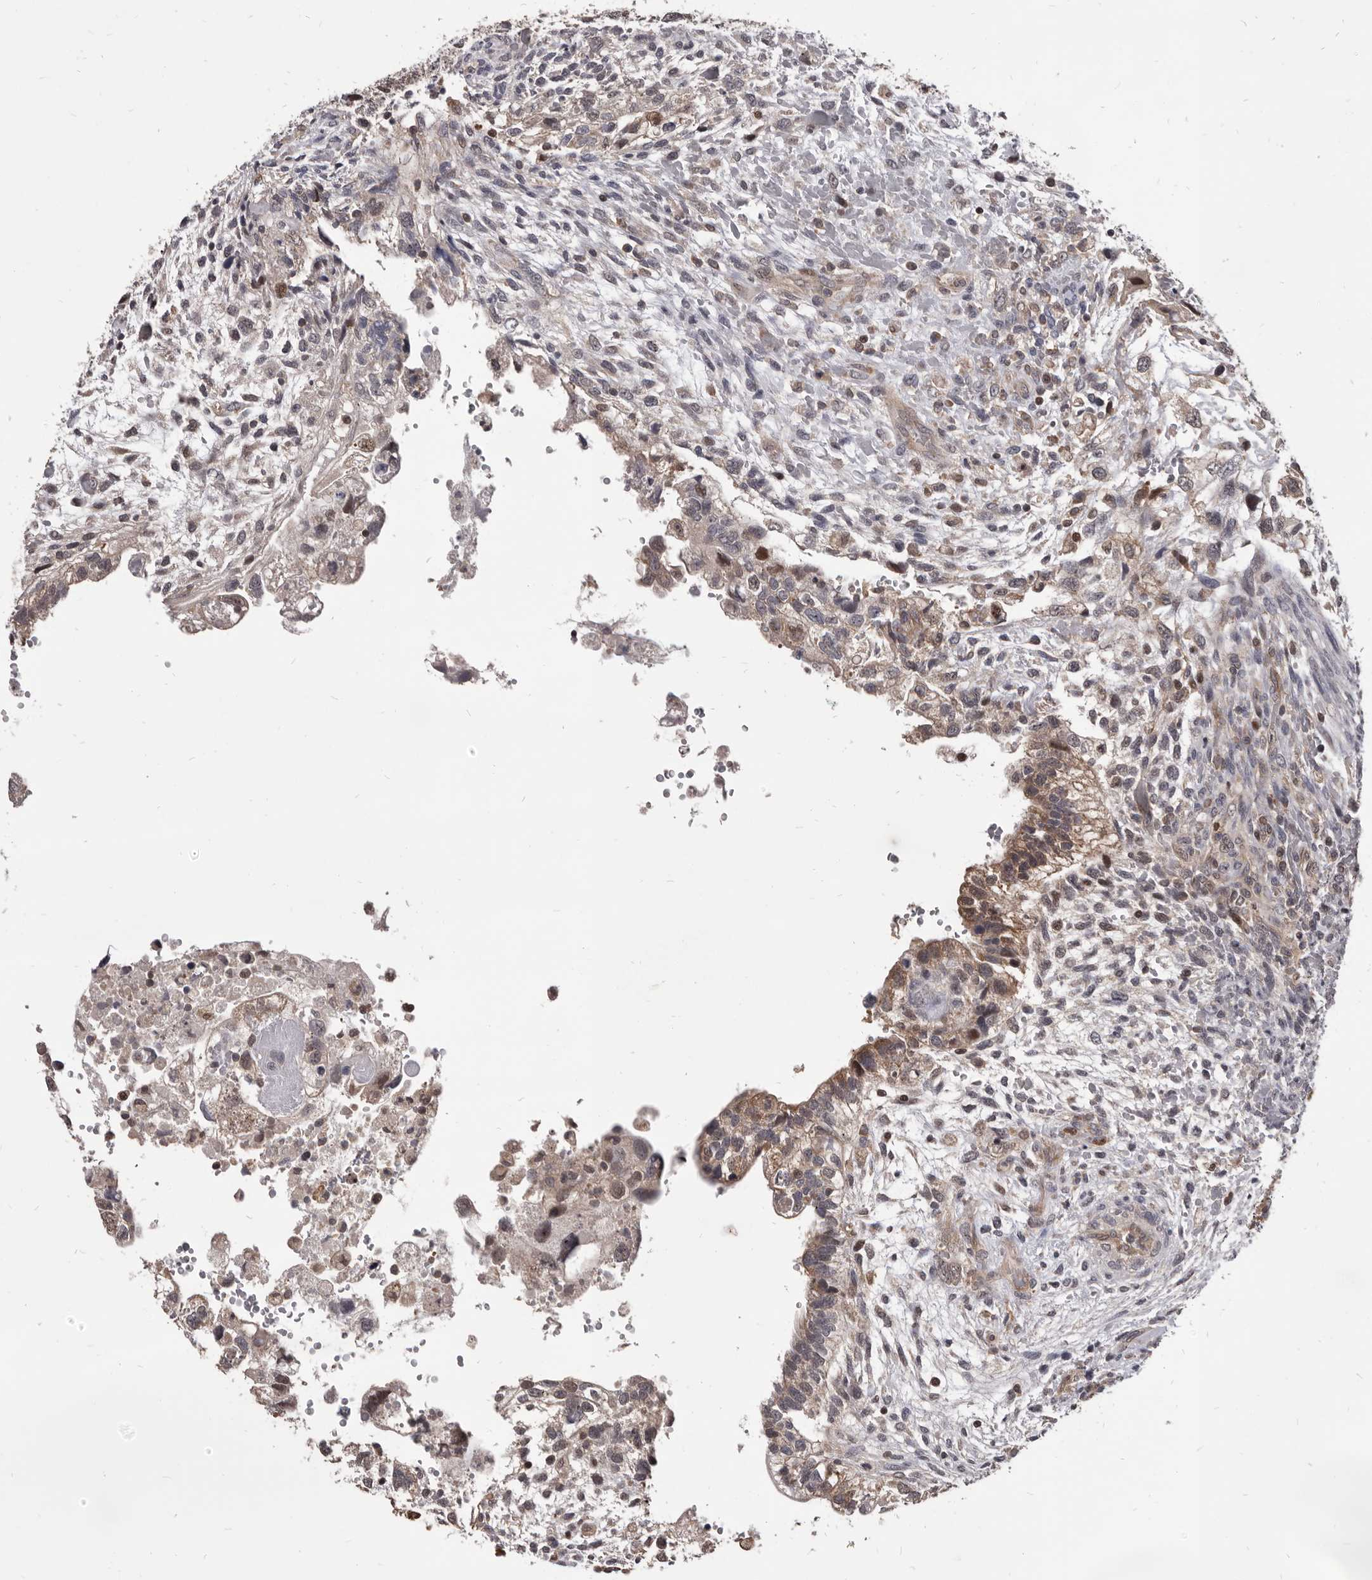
{"staining": {"intensity": "moderate", "quantity": "<25%", "location": "cytoplasmic/membranous,nuclear"}, "tissue": "testis cancer", "cell_type": "Tumor cells", "image_type": "cancer", "snomed": [{"axis": "morphology", "description": "Carcinoma, Embryonal, NOS"}, {"axis": "topography", "description": "Testis"}], "caption": "Tumor cells show low levels of moderate cytoplasmic/membranous and nuclear positivity in approximately <25% of cells in embryonal carcinoma (testis). The staining is performed using DAB (3,3'-diaminobenzidine) brown chromogen to label protein expression. The nuclei are counter-stained blue using hematoxylin.", "gene": "MAP3K14", "patient": {"sex": "male", "age": 37}}